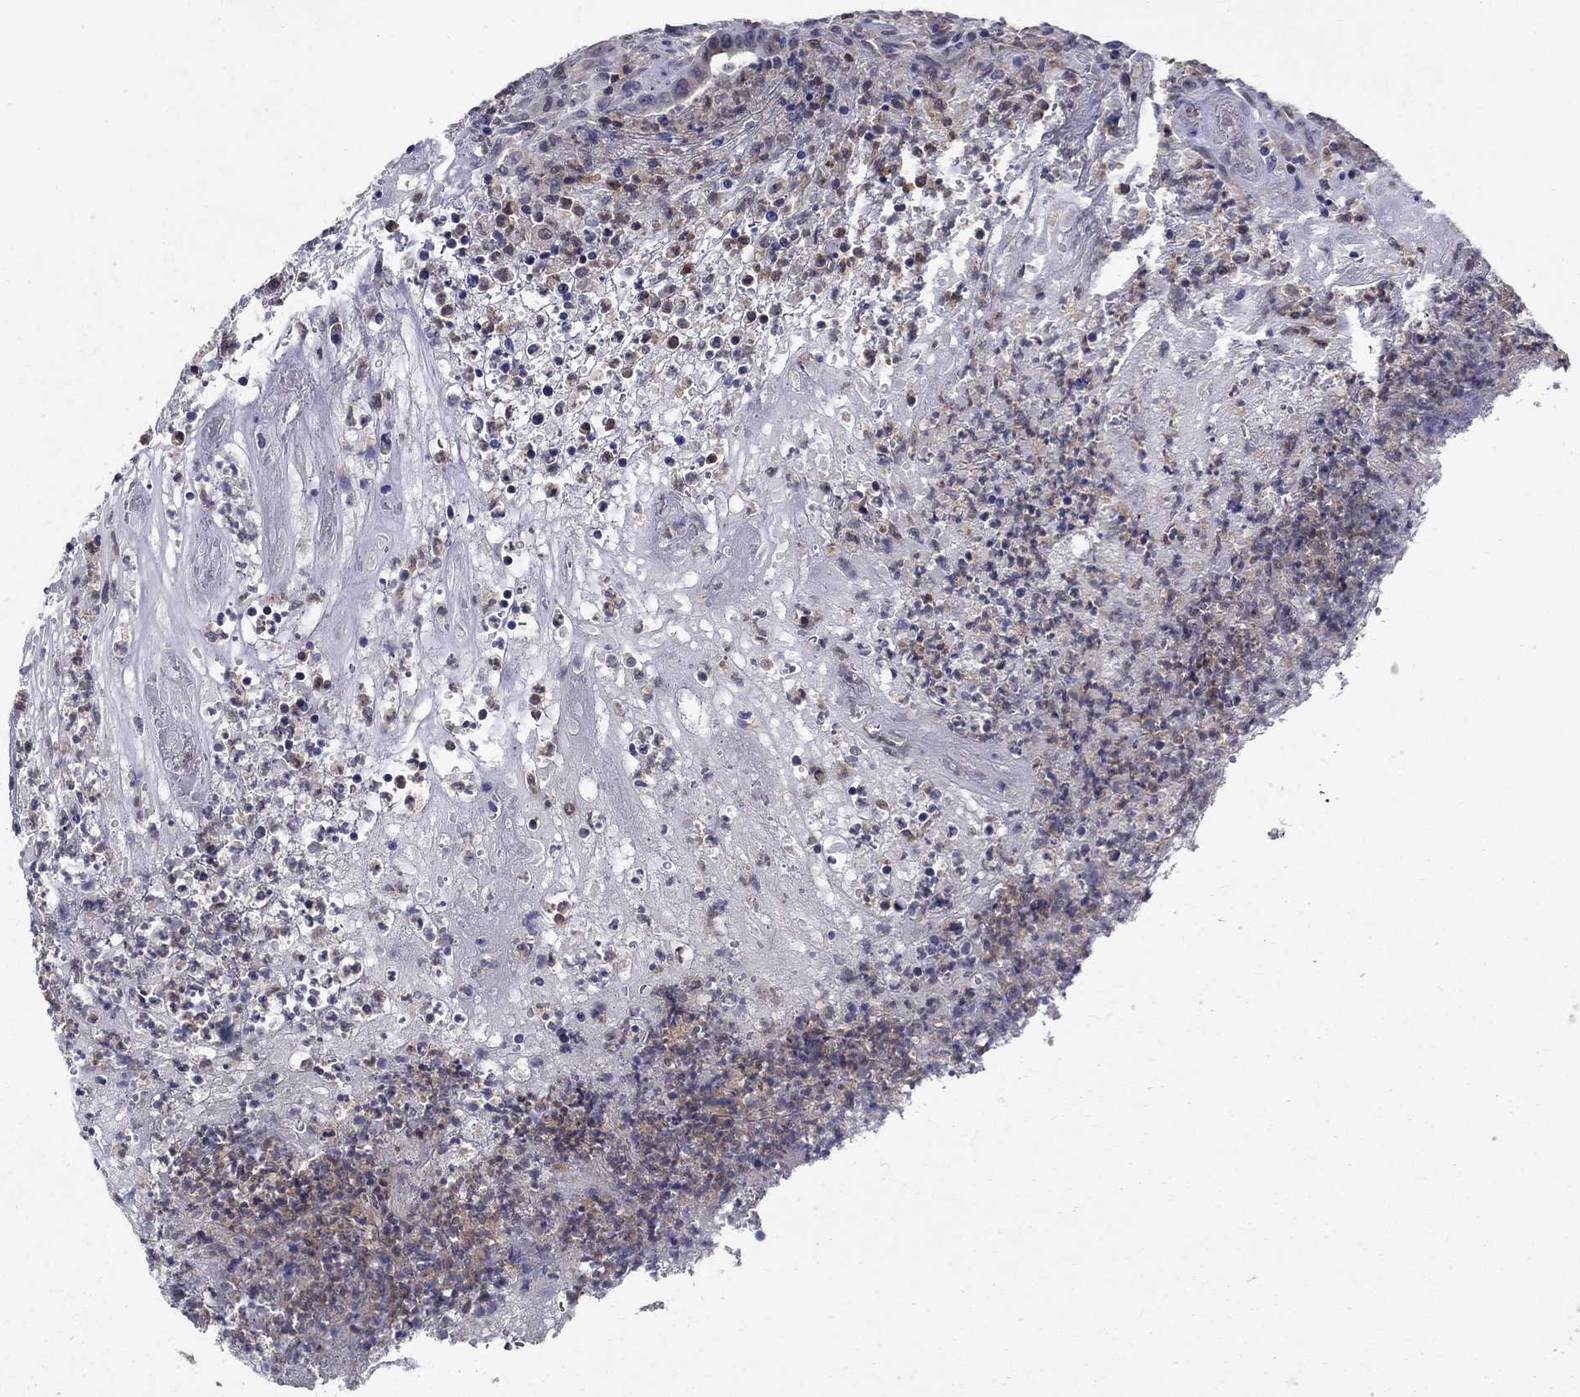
{"staining": {"intensity": "negative", "quantity": "none", "location": "none"}, "tissue": "colorectal cancer", "cell_type": "Tumor cells", "image_type": "cancer", "snomed": [{"axis": "morphology", "description": "Adenocarcinoma, NOS"}, {"axis": "topography", "description": "Colon"}], "caption": "Image shows no protein expression in tumor cells of colorectal cancer (adenocarcinoma) tissue.", "gene": "GLTP", "patient": {"sex": "female", "age": 75}}